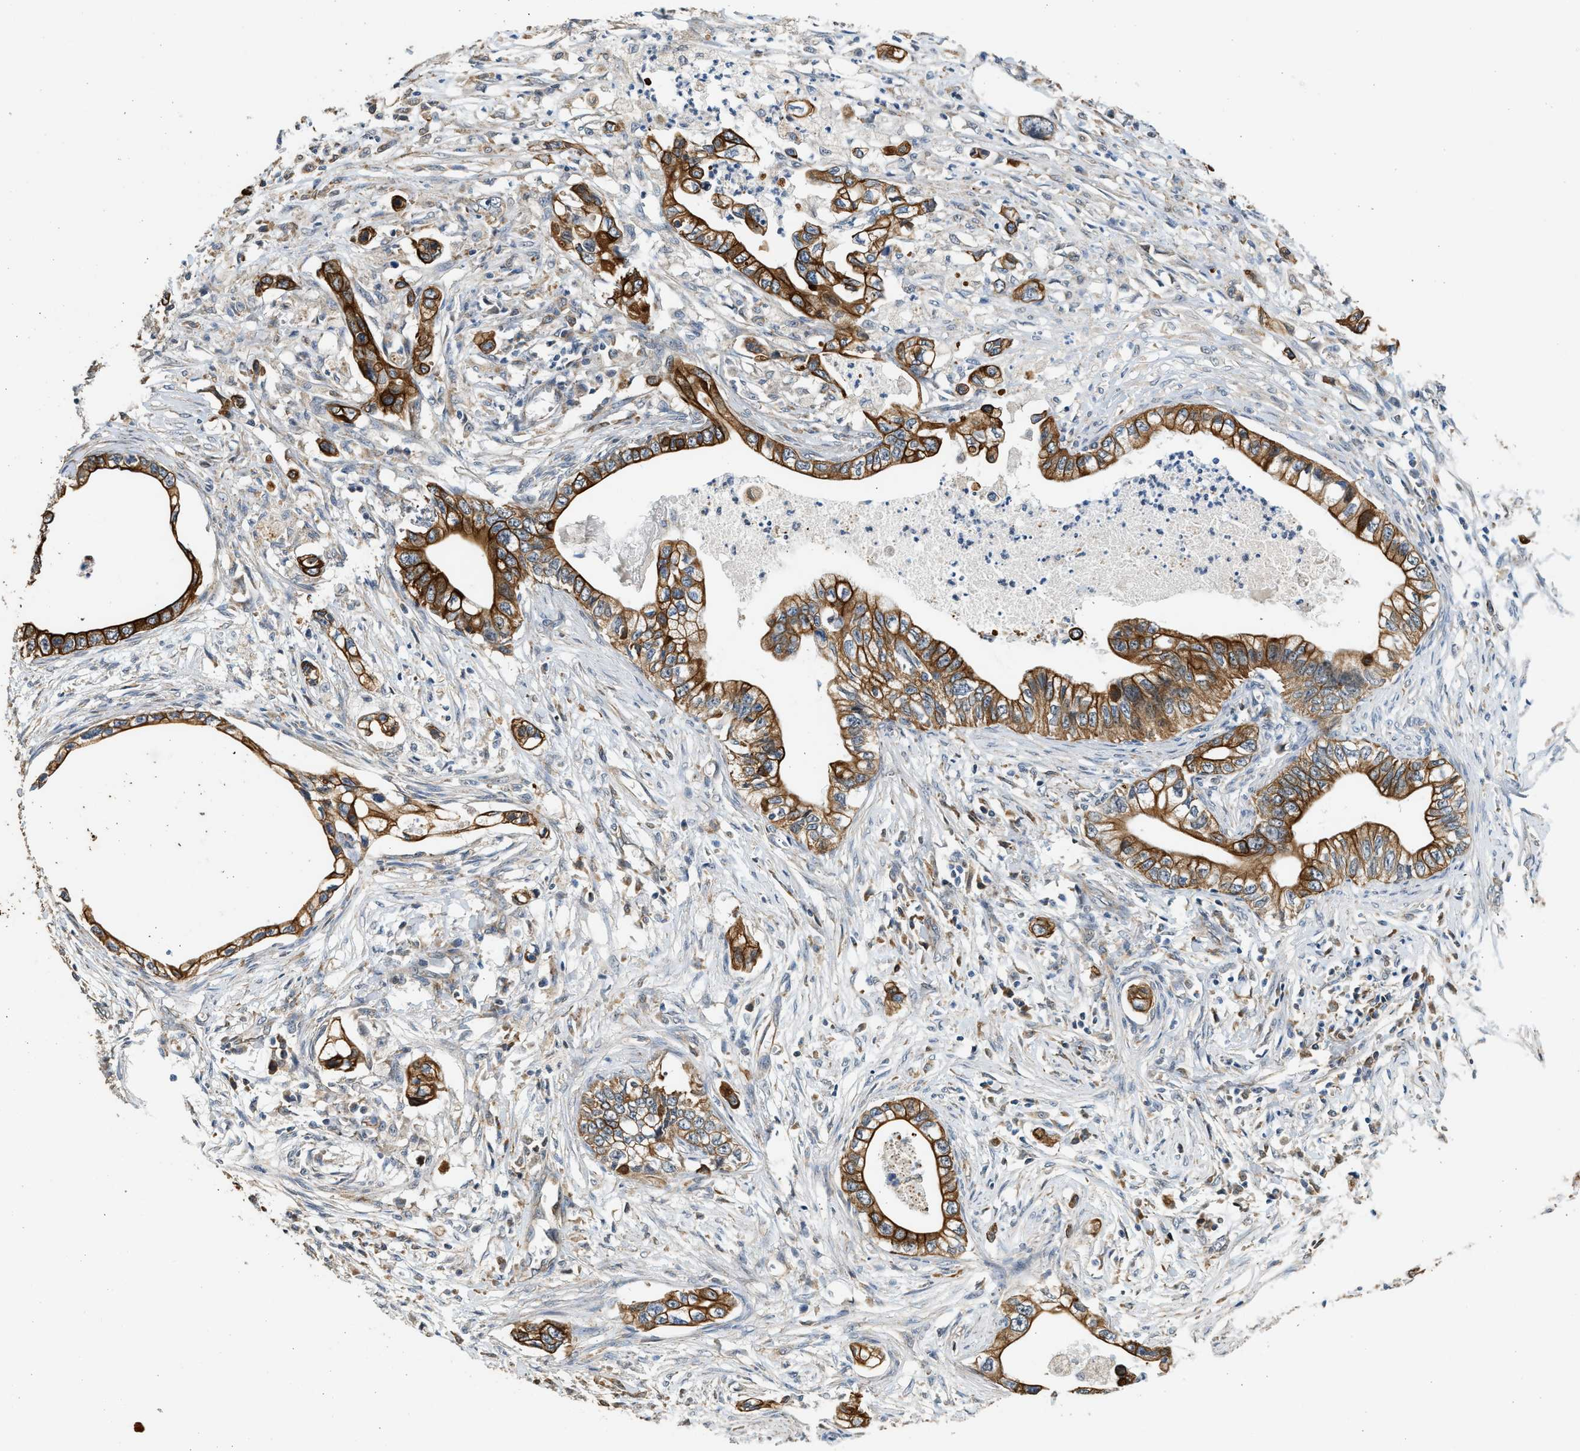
{"staining": {"intensity": "strong", "quantity": ">75%", "location": "cytoplasmic/membranous"}, "tissue": "pancreatic cancer", "cell_type": "Tumor cells", "image_type": "cancer", "snomed": [{"axis": "morphology", "description": "Adenocarcinoma, NOS"}, {"axis": "topography", "description": "Pancreas"}], "caption": "Pancreatic adenocarcinoma tissue demonstrates strong cytoplasmic/membranous expression in approximately >75% of tumor cells, visualized by immunohistochemistry.", "gene": "PCLO", "patient": {"sex": "male", "age": 56}}